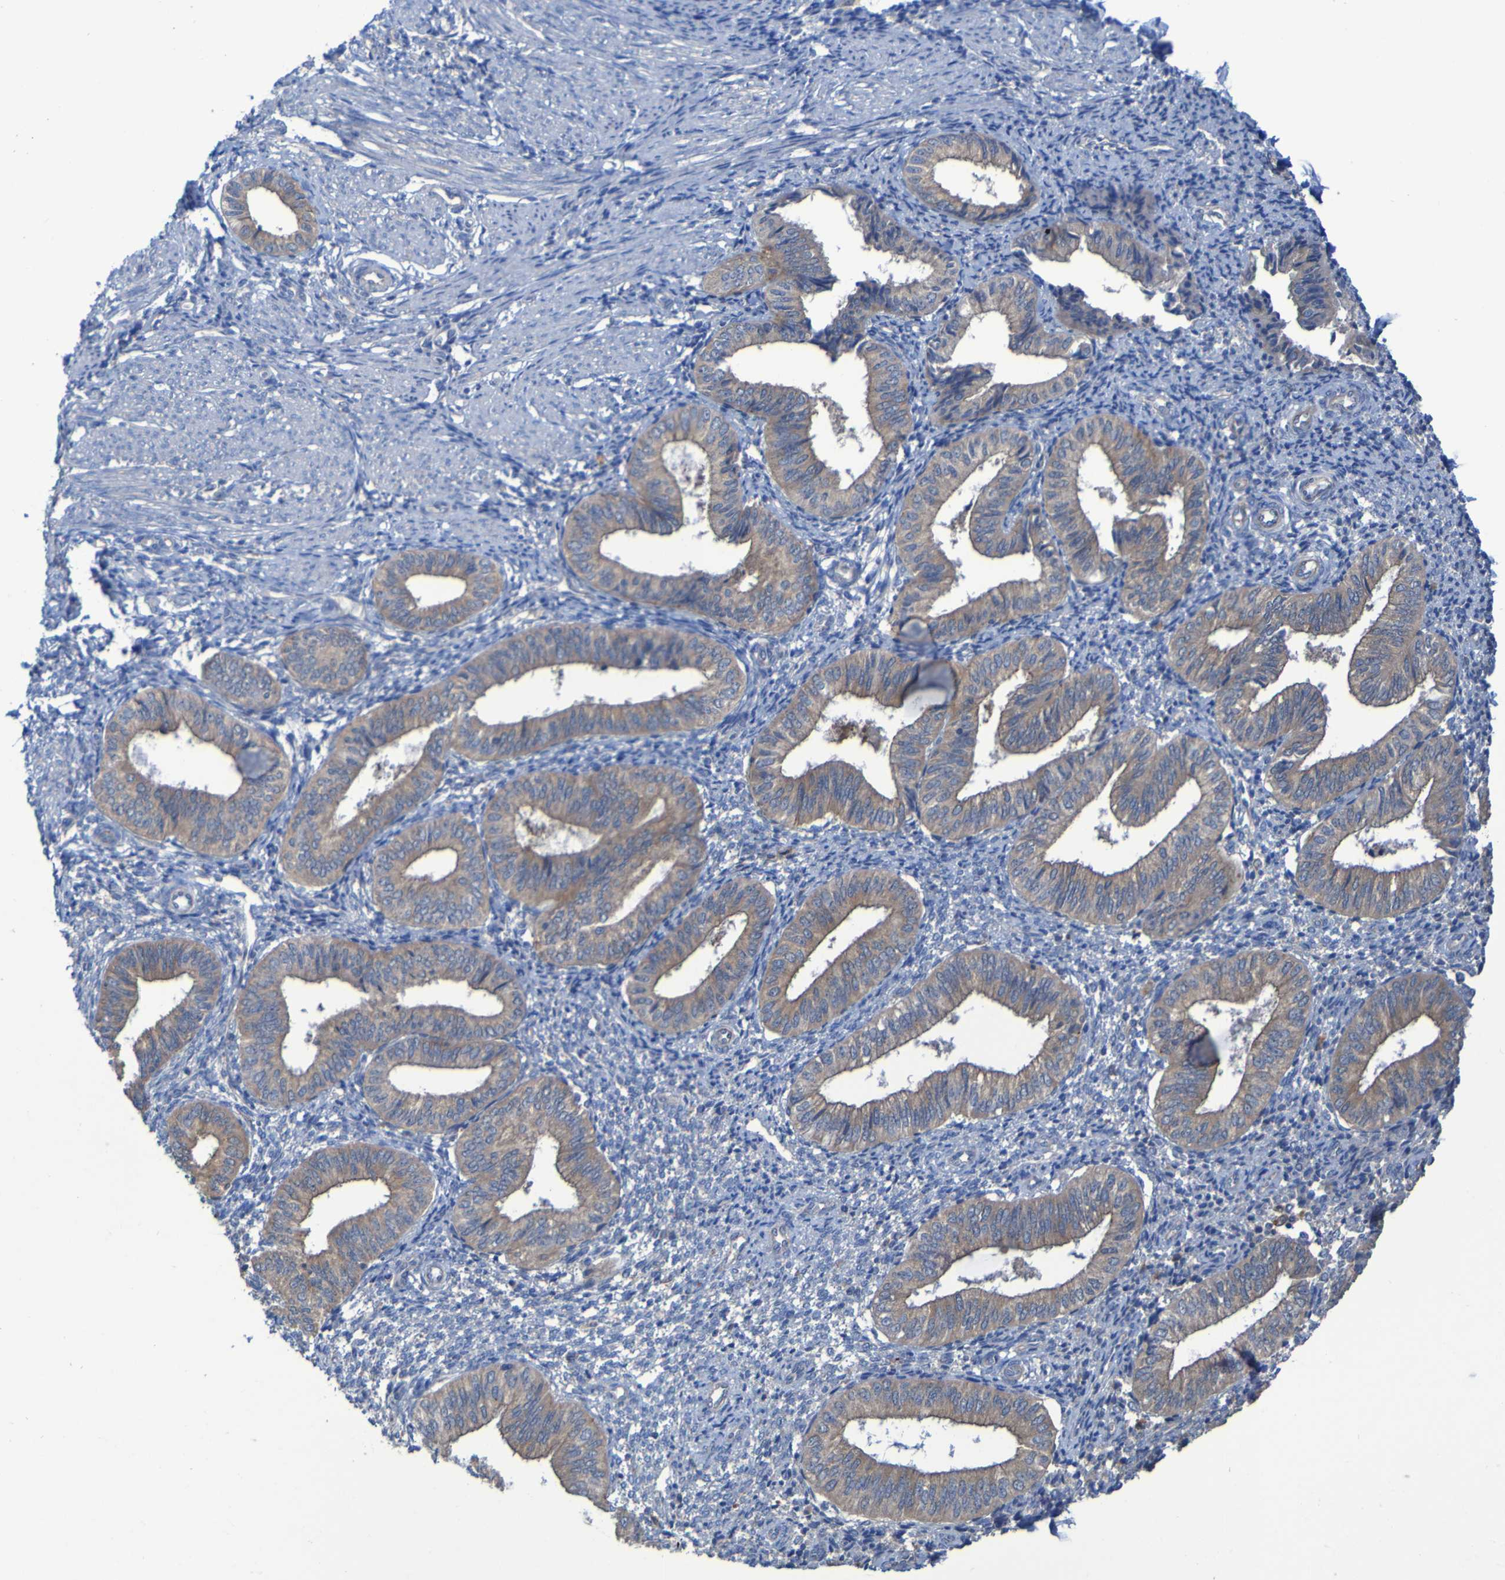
{"staining": {"intensity": "negative", "quantity": "none", "location": "none"}, "tissue": "endometrium", "cell_type": "Cells in endometrial stroma", "image_type": "normal", "snomed": [{"axis": "morphology", "description": "Normal tissue, NOS"}, {"axis": "topography", "description": "Endometrium"}], "caption": "Human endometrium stained for a protein using immunohistochemistry (IHC) demonstrates no positivity in cells in endometrial stroma.", "gene": "ARHGEF16", "patient": {"sex": "female", "age": 50}}